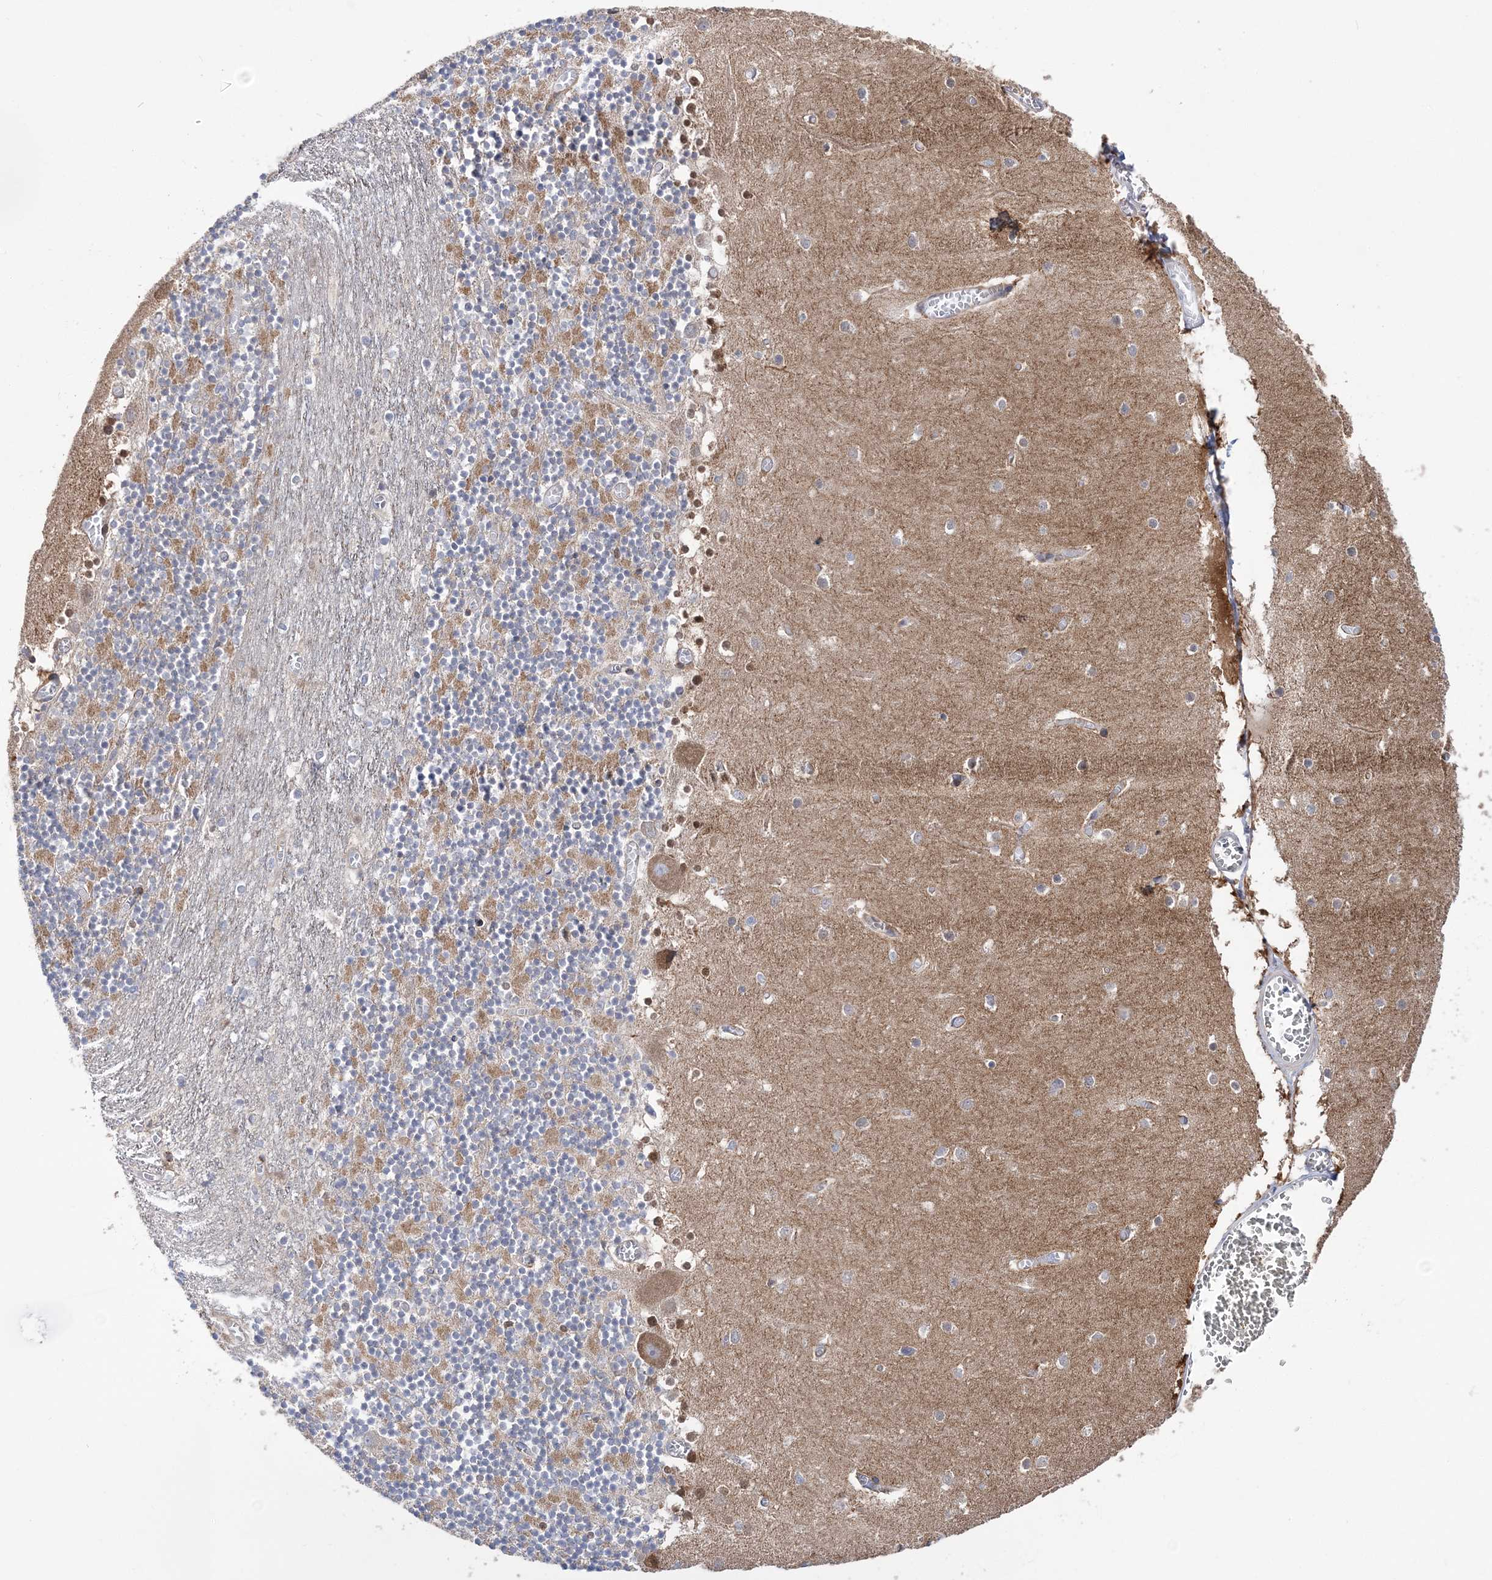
{"staining": {"intensity": "moderate", "quantity": "<25%", "location": "cytoplasmic/membranous"}, "tissue": "cerebellum", "cell_type": "Cells in granular layer", "image_type": "normal", "snomed": [{"axis": "morphology", "description": "Normal tissue, NOS"}, {"axis": "topography", "description": "Cerebellum"}], "caption": "Cerebellum was stained to show a protein in brown. There is low levels of moderate cytoplasmic/membranous expression in approximately <25% of cells in granular layer. The staining is performed using DAB brown chromogen to label protein expression. The nuclei are counter-stained blue using hematoxylin.", "gene": "COPB2", "patient": {"sex": "female", "age": 28}}